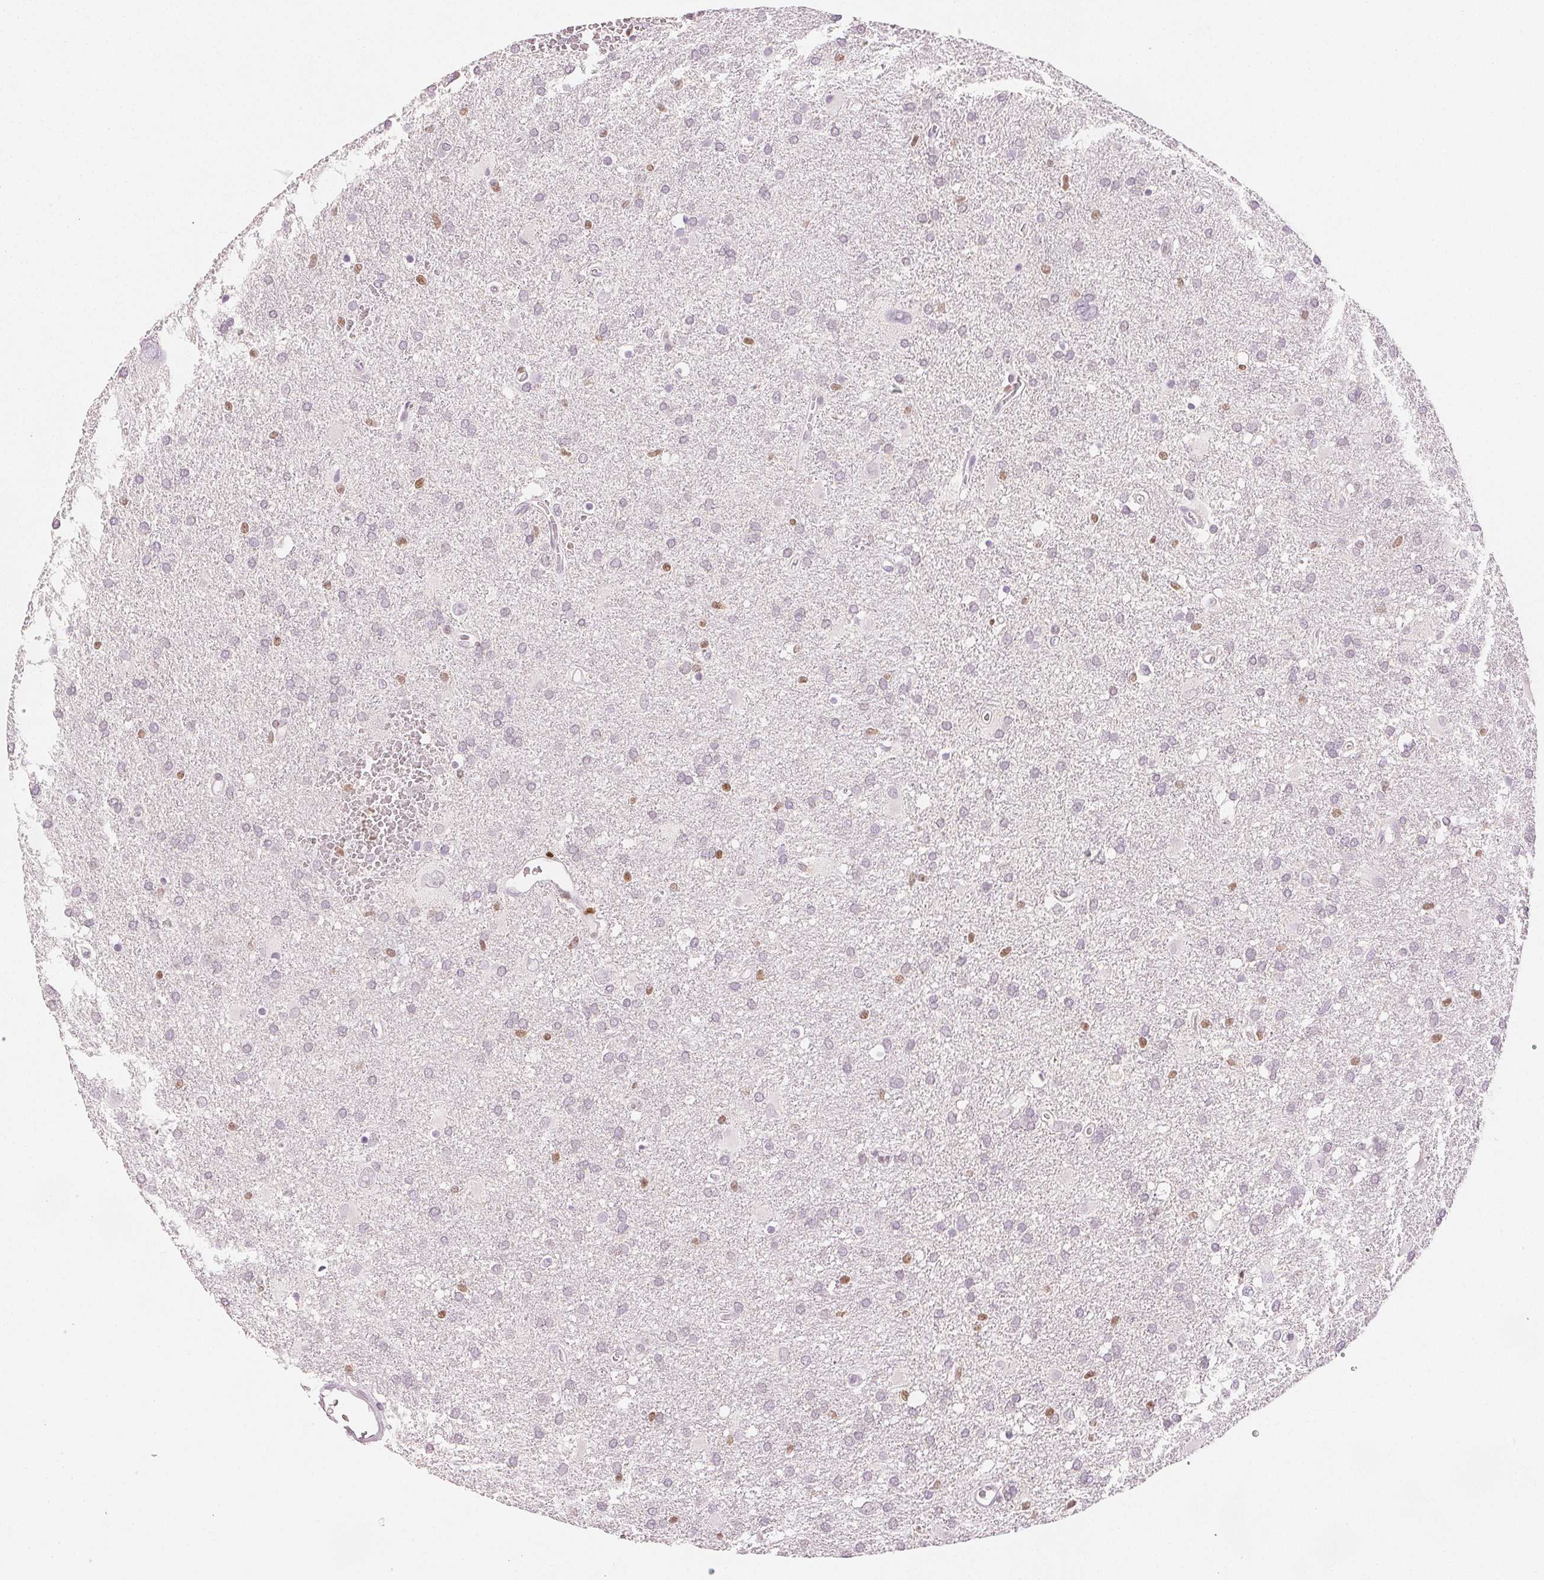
{"staining": {"intensity": "moderate", "quantity": "<25%", "location": "nuclear"}, "tissue": "glioma", "cell_type": "Tumor cells", "image_type": "cancer", "snomed": [{"axis": "morphology", "description": "Glioma, malignant, Low grade"}, {"axis": "topography", "description": "Brain"}], "caption": "An image of malignant low-grade glioma stained for a protein reveals moderate nuclear brown staining in tumor cells.", "gene": "RUNX2", "patient": {"sex": "male", "age": 66}}